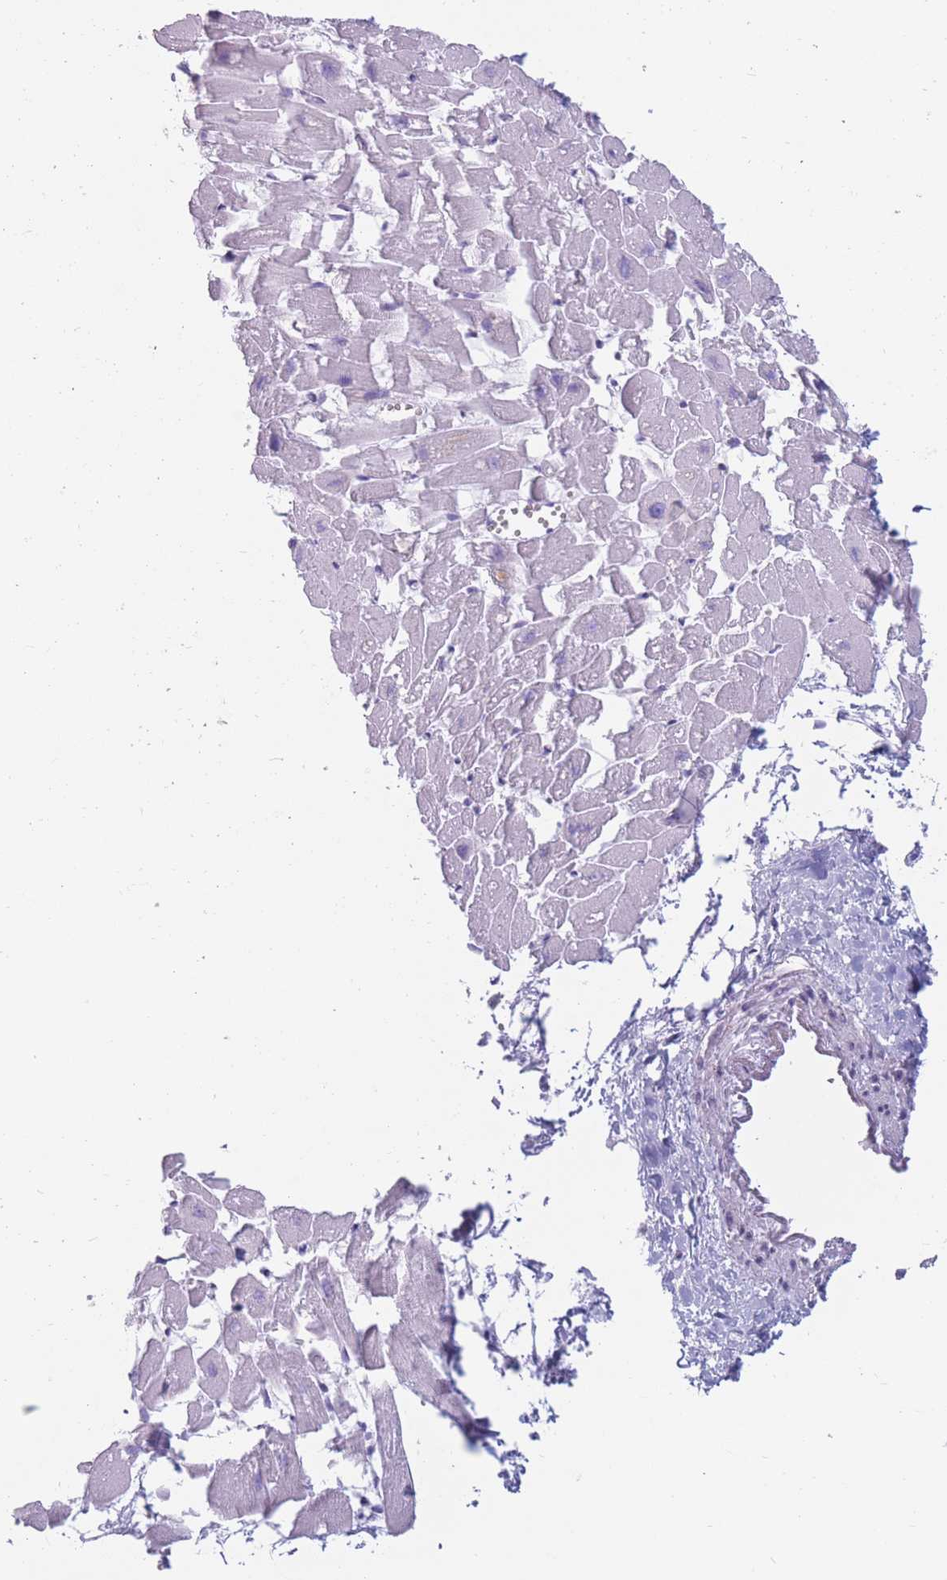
{"staining": {"intensity": "negative", "quantity": "none", "location": "none"}, "tissue": "heart muscle", "cell_type": "Cardiomyocytes", "image_type": "normal", "snomed": [{"axis": "morphology", "description": "Normal tissue, NOS"}, {"axis": "topography", "description": "Heart"}], "caption": "Immunohistochemistry (IHC) of normal heart muscle reveals no positivity in cardiomyocytes.", "gene": "COL27A1", "patient": {"sex": "female", "age": 64}}